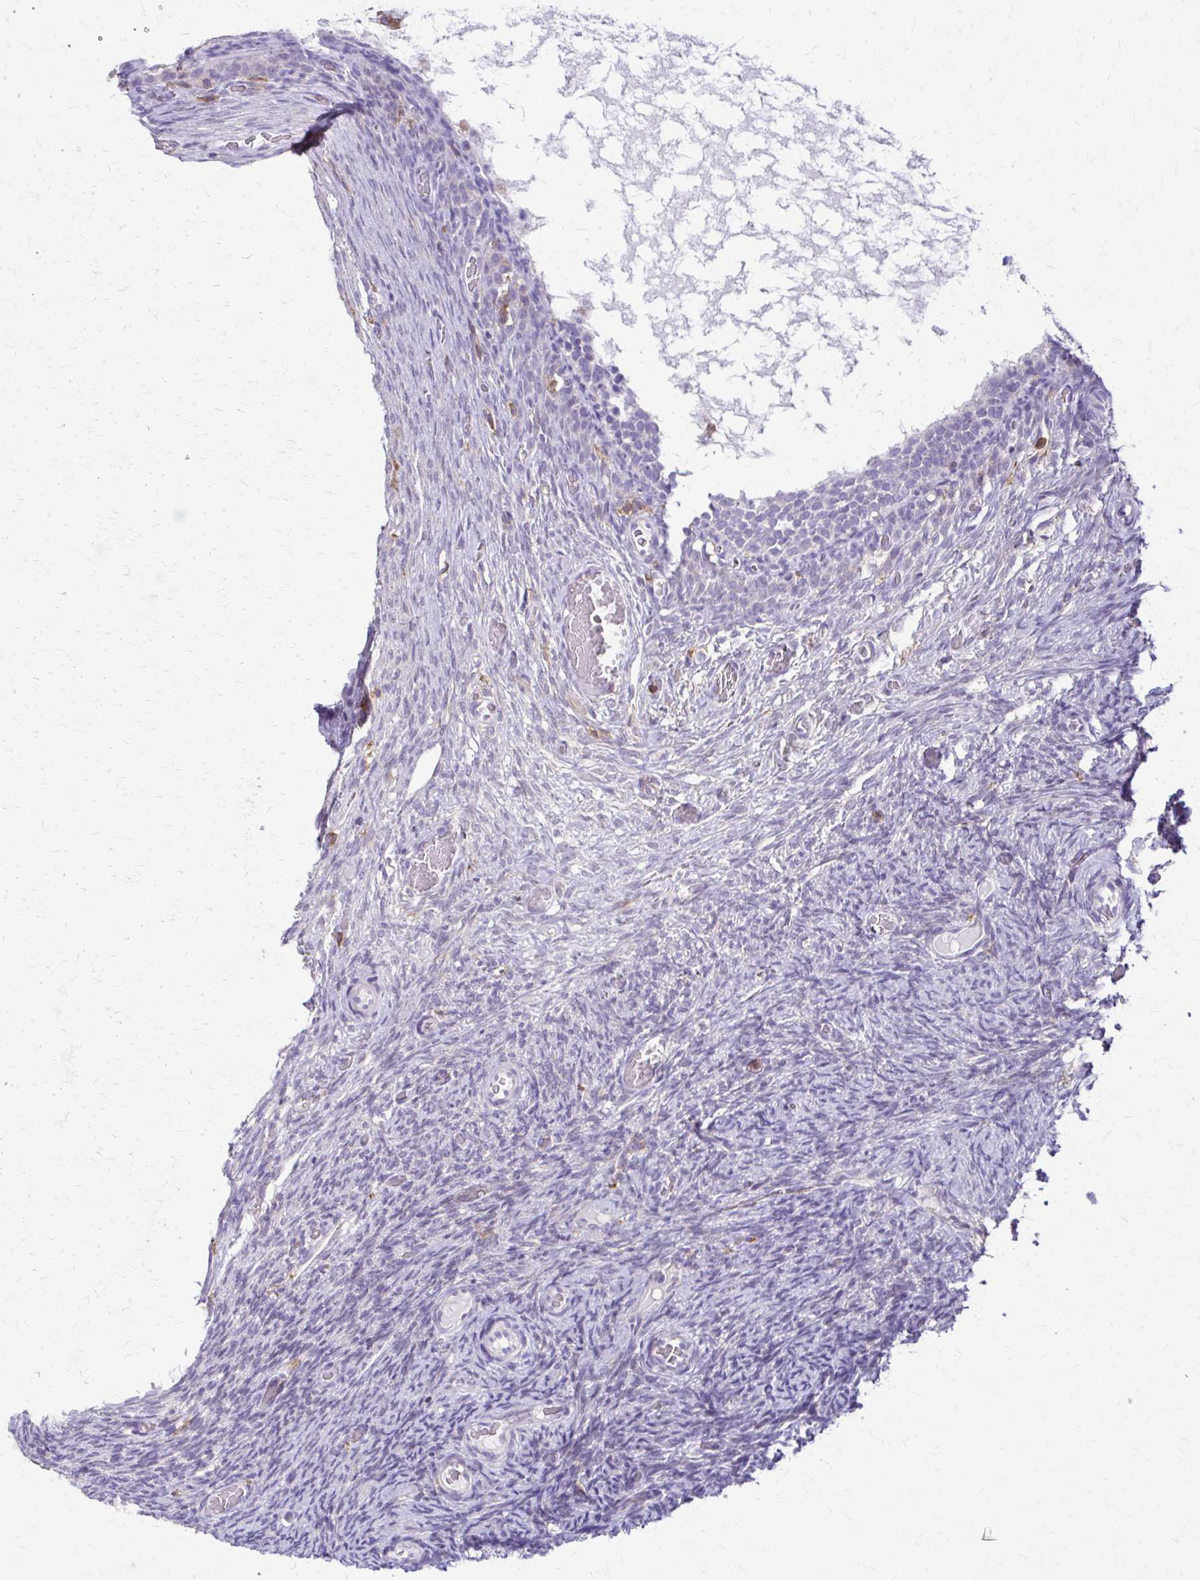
{"staining": {"intensity": "weak", "quantity": "<25%", "location": "cytoplasmic/membranous"}, "tissue": "ovary", "cell_type": "Follicle cells", "image_type": "normal", "snomed": [{"axis": "morphology", "description": "Normal tissue, NOS"}, {"axis": "topography", "description": "Ovary"}], "caption": "High power microscopy image of an immunohistochemistry photomicrograph of unremarkable ovary, revealing no significant staining in follicle cells.", "gene": "PIK3AP1", "patient": {"sex": "female", "age": 34}}